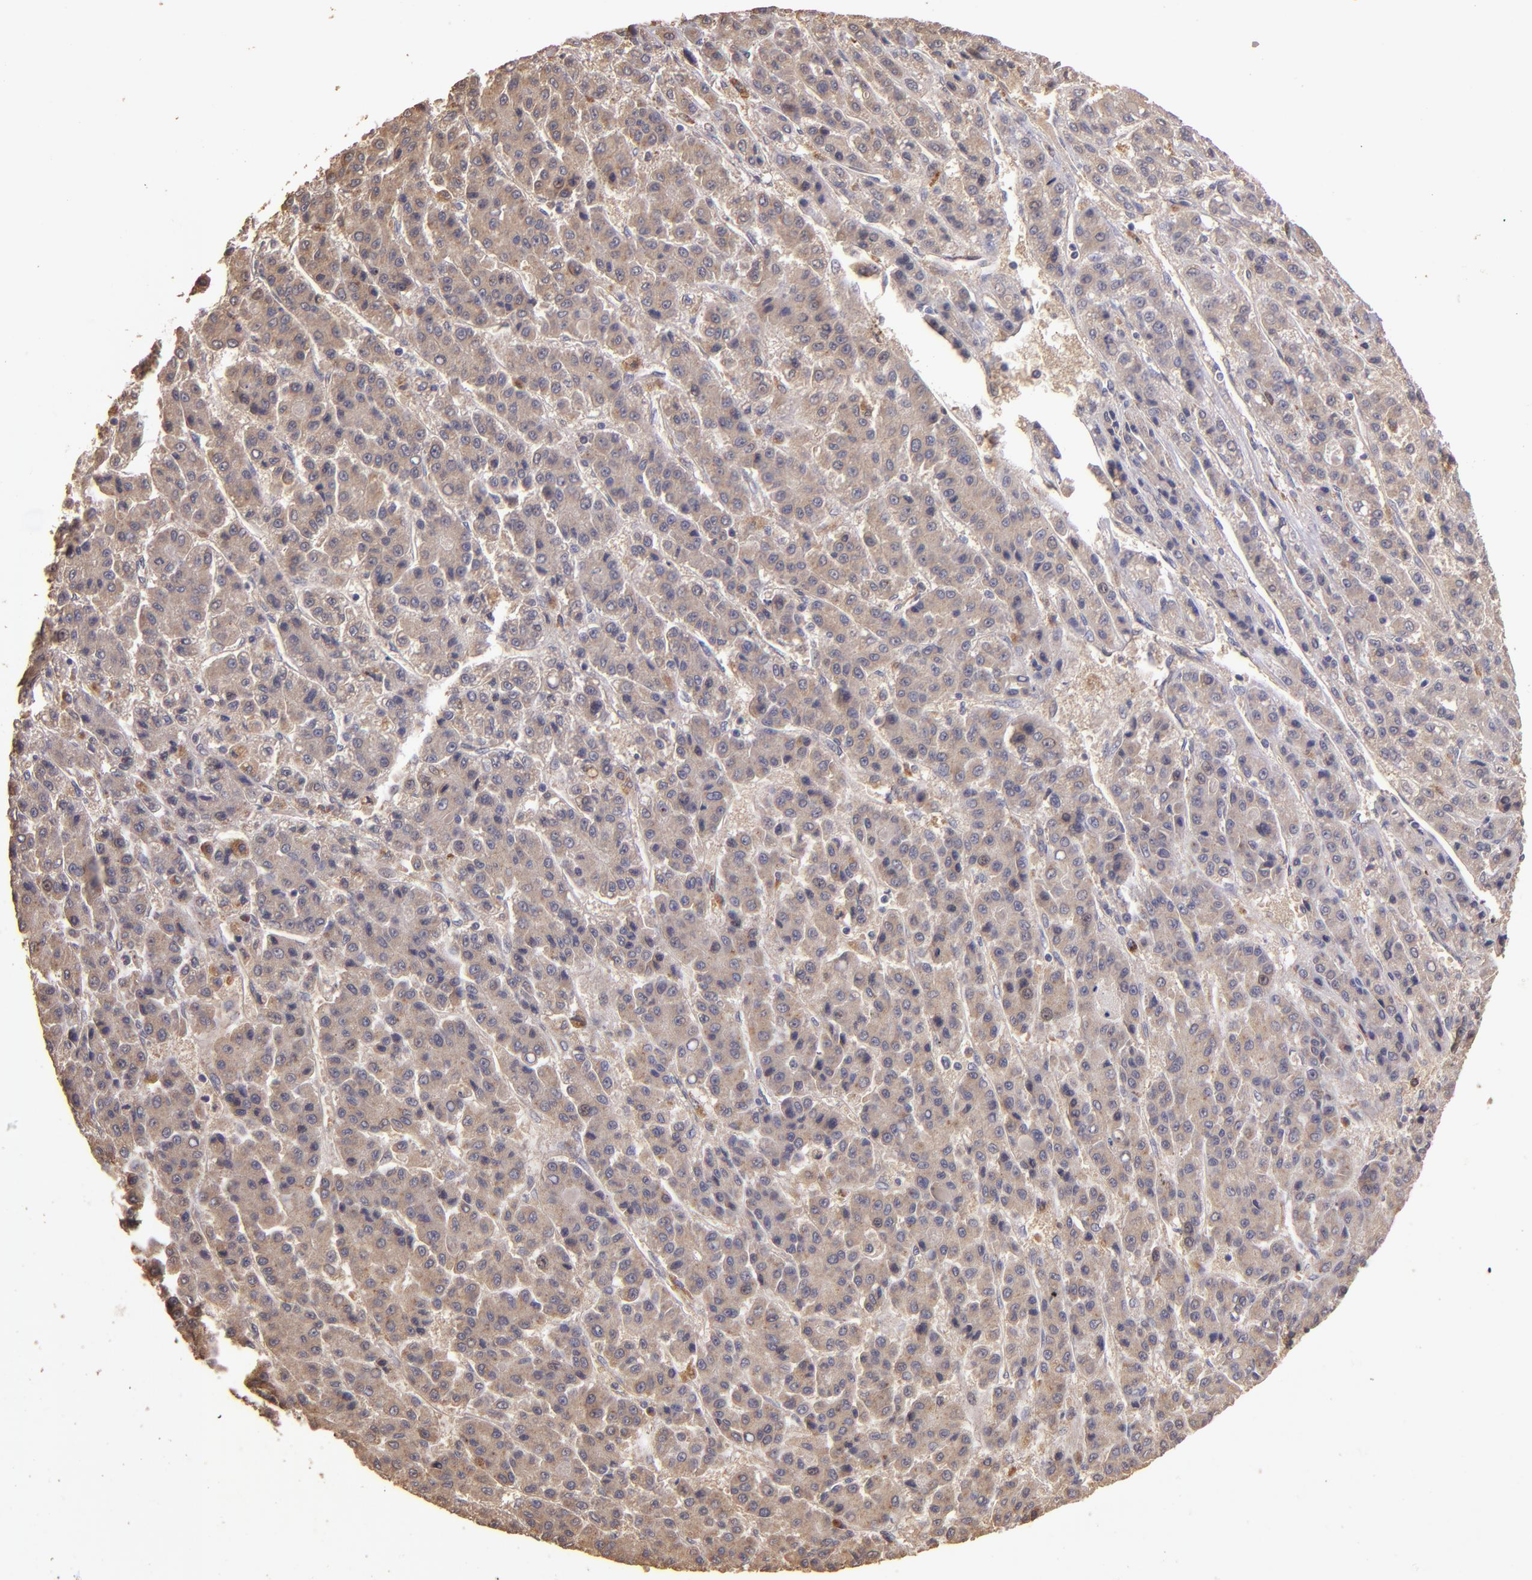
{"staining": {"intensity": "moderate", "quantity": ">75%", "location": "cytoplasmic/membranous"}, "tissue": "liver cancer", "cell_type": "Tumor cells", "image_type": "cancer", "snomed": [{"axis": "morphology", "description": "Carcinoma, Hepatocellular, NOS"}, {"axis": "topography", "description": "Liver"}], "caption": "Immunohistochemical staining of liver cancer demonstrates medium levels of moderate cytoplasmic/membranous positivity in approximately >75% of tumor cells.", "gene": "SRRD", "patient": {"sex": "male", "age": 70}}